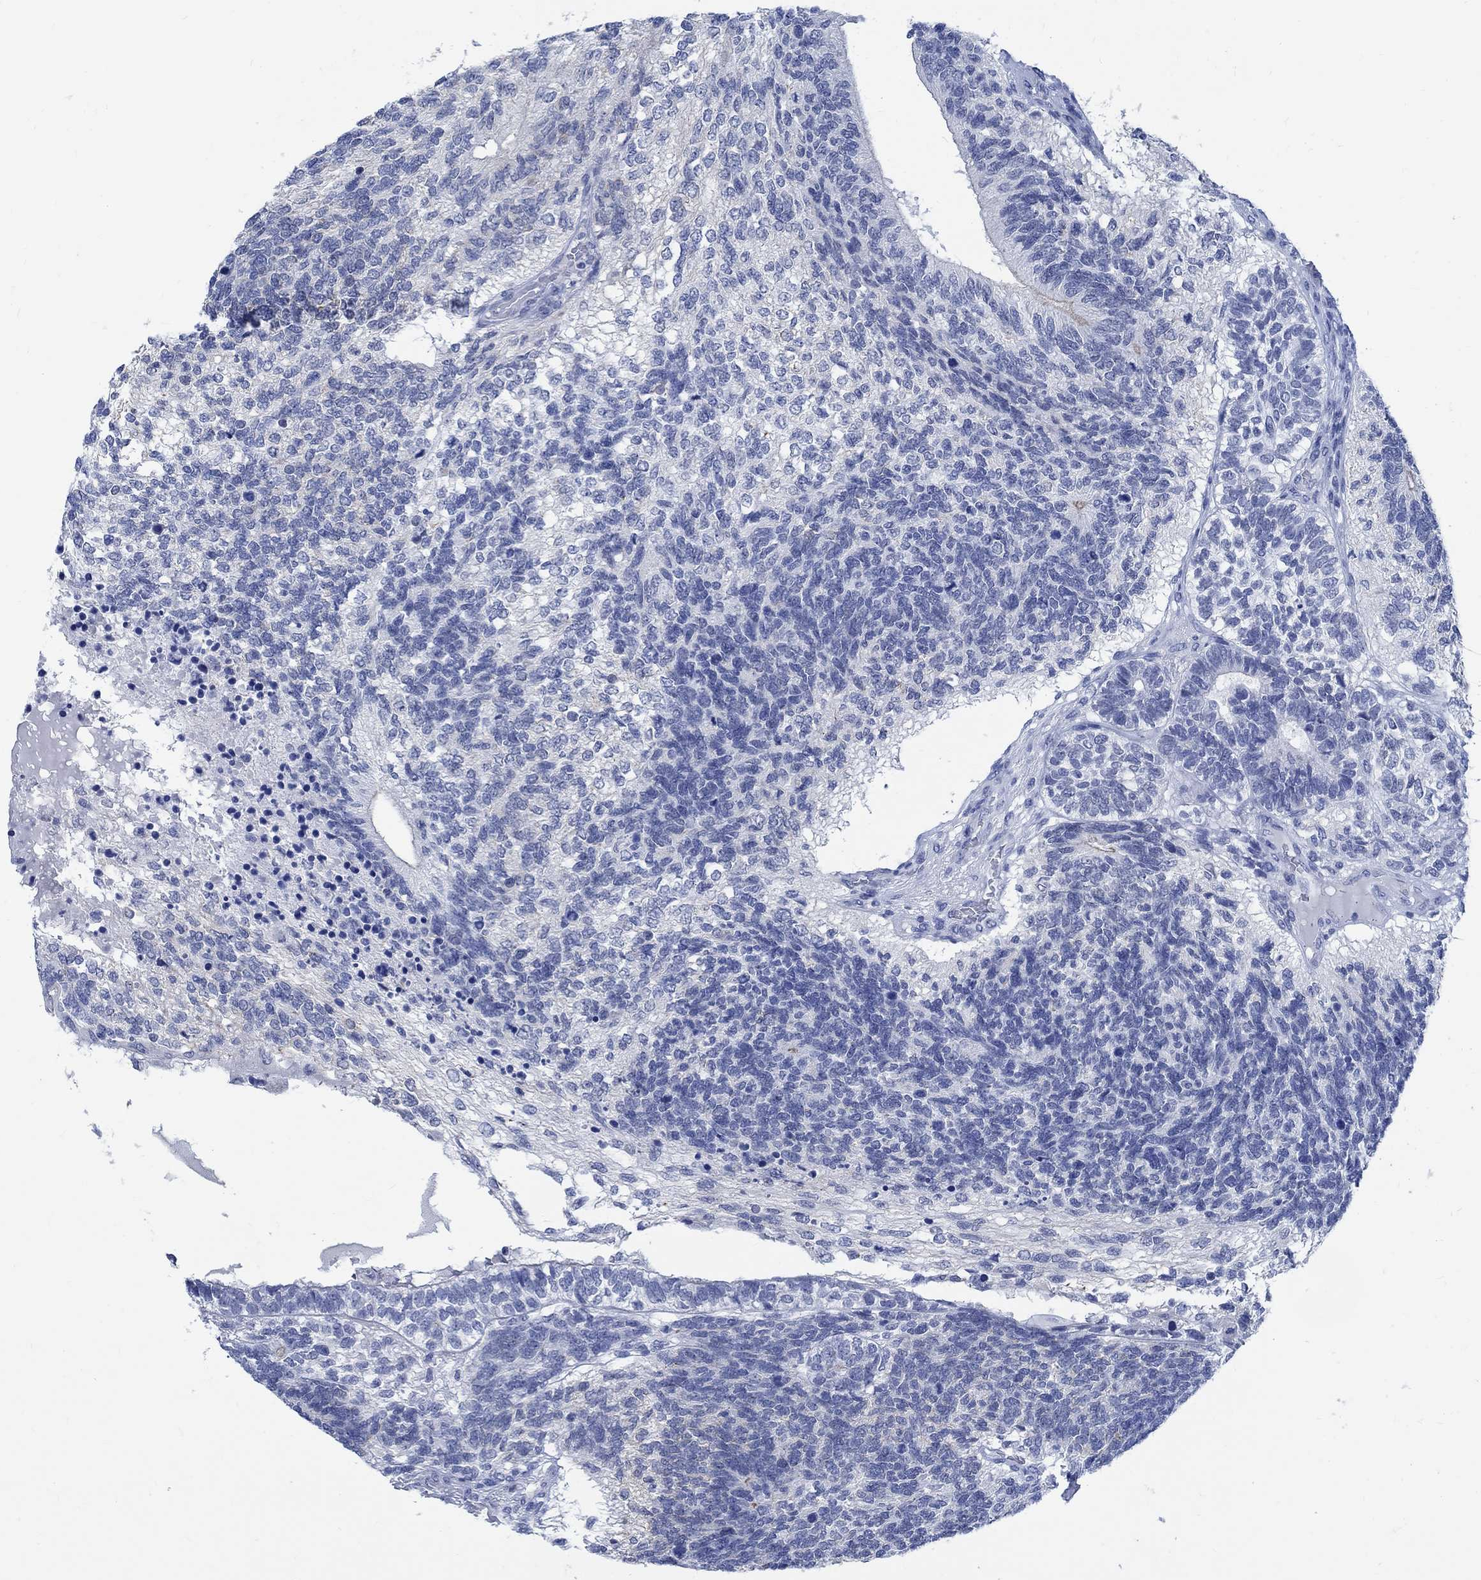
{"staining": {"intensity": "weak", "quantity": "<25%", "location": "cytoplasmic/membranous"}, "tissue": "testis cancer", "cell_type": "Tumor cells", "image_type": "cancer", "snomed": [{"axis": "morphology", "description": "Seminoma, NOS"}, {"axis": "morphology", "description": "Carcinoma, Embryonal, NOS"}, {"axis": "topography", "description": "Testis"}], "caption": "Tumor cells are negative for protein expression in human testis seminoma.", "gene": "CAMK2N1", "patient": {"sex": "male", "age": 41}}